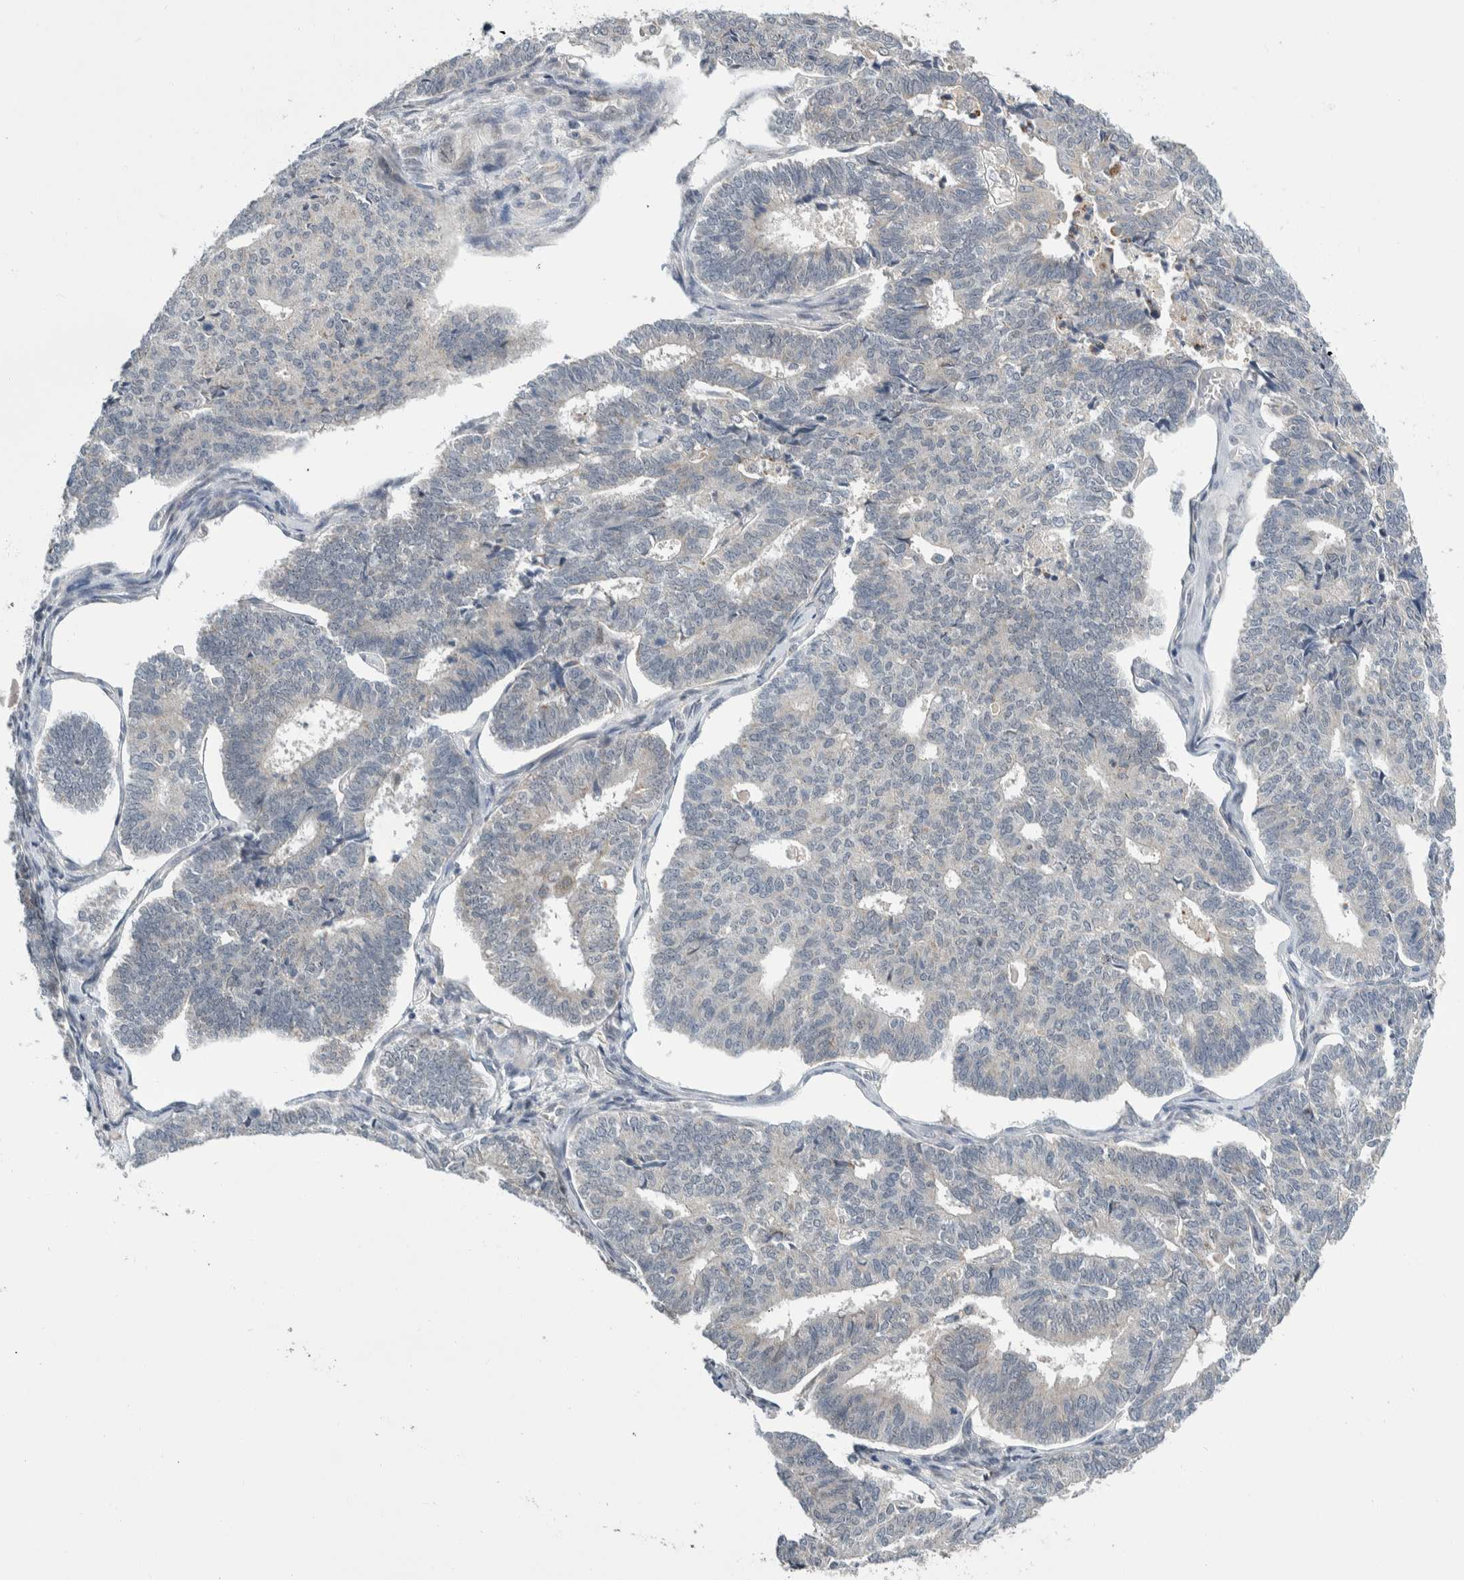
{"staining": {"intensity": "negative", "quantity": "none", "location": "none"}, "tissue": "endometrial cancer", "cell_type": "Tumor cells", "image_type": "cancer", "snomed": [{"axis": "morphology", "description": "Adenocarcinoma, NOS"}, {"axis": "topography", "description": "Endometrium"}], "caption": "Human endometrial cancer (adenocarcinoma) stained for a protein using immunohistochemistry displays no staining in tumor cells.", "gene": "SHPK", "patient": {"sex": "female", "age": 70}}